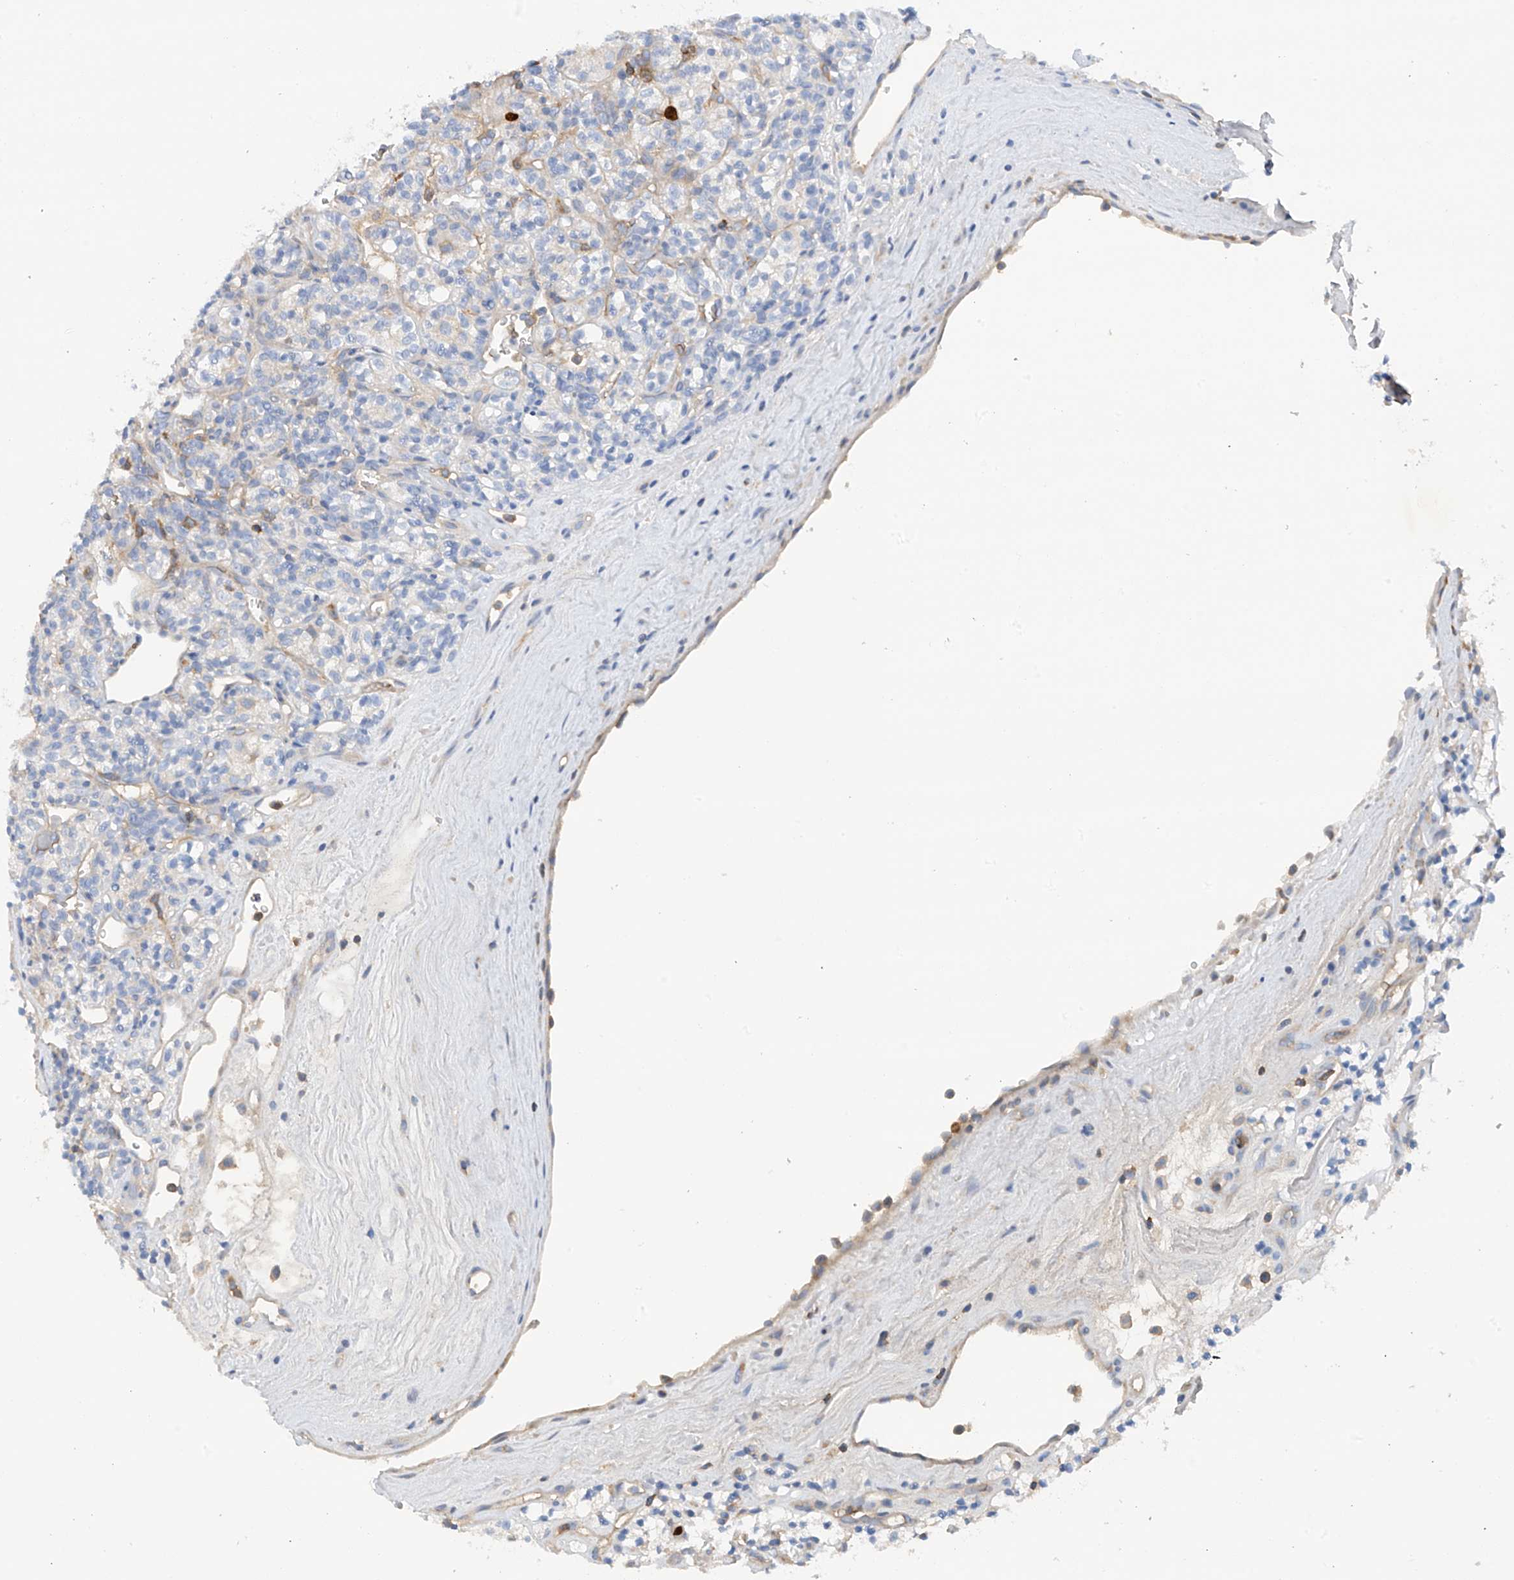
{"staining": {"intensity": "negative", "quantity": "none", "location": "none"}, "tissue": "renal cancer", "cell_type": "Tumor cells", "image_type": "cancer", "snomed": [{"axis": "morphology", "description": "Adenocarcinoma, NOS"}, {"axis": "topography", "description": "Kidney"}], "caption": "Immunohistochemistry (IHC) of adenocarcinoma (renal) reveals no positivity in tumor cells.", "gene": "PHACTR2", "patient": {"sex": "male", "age": 77}}